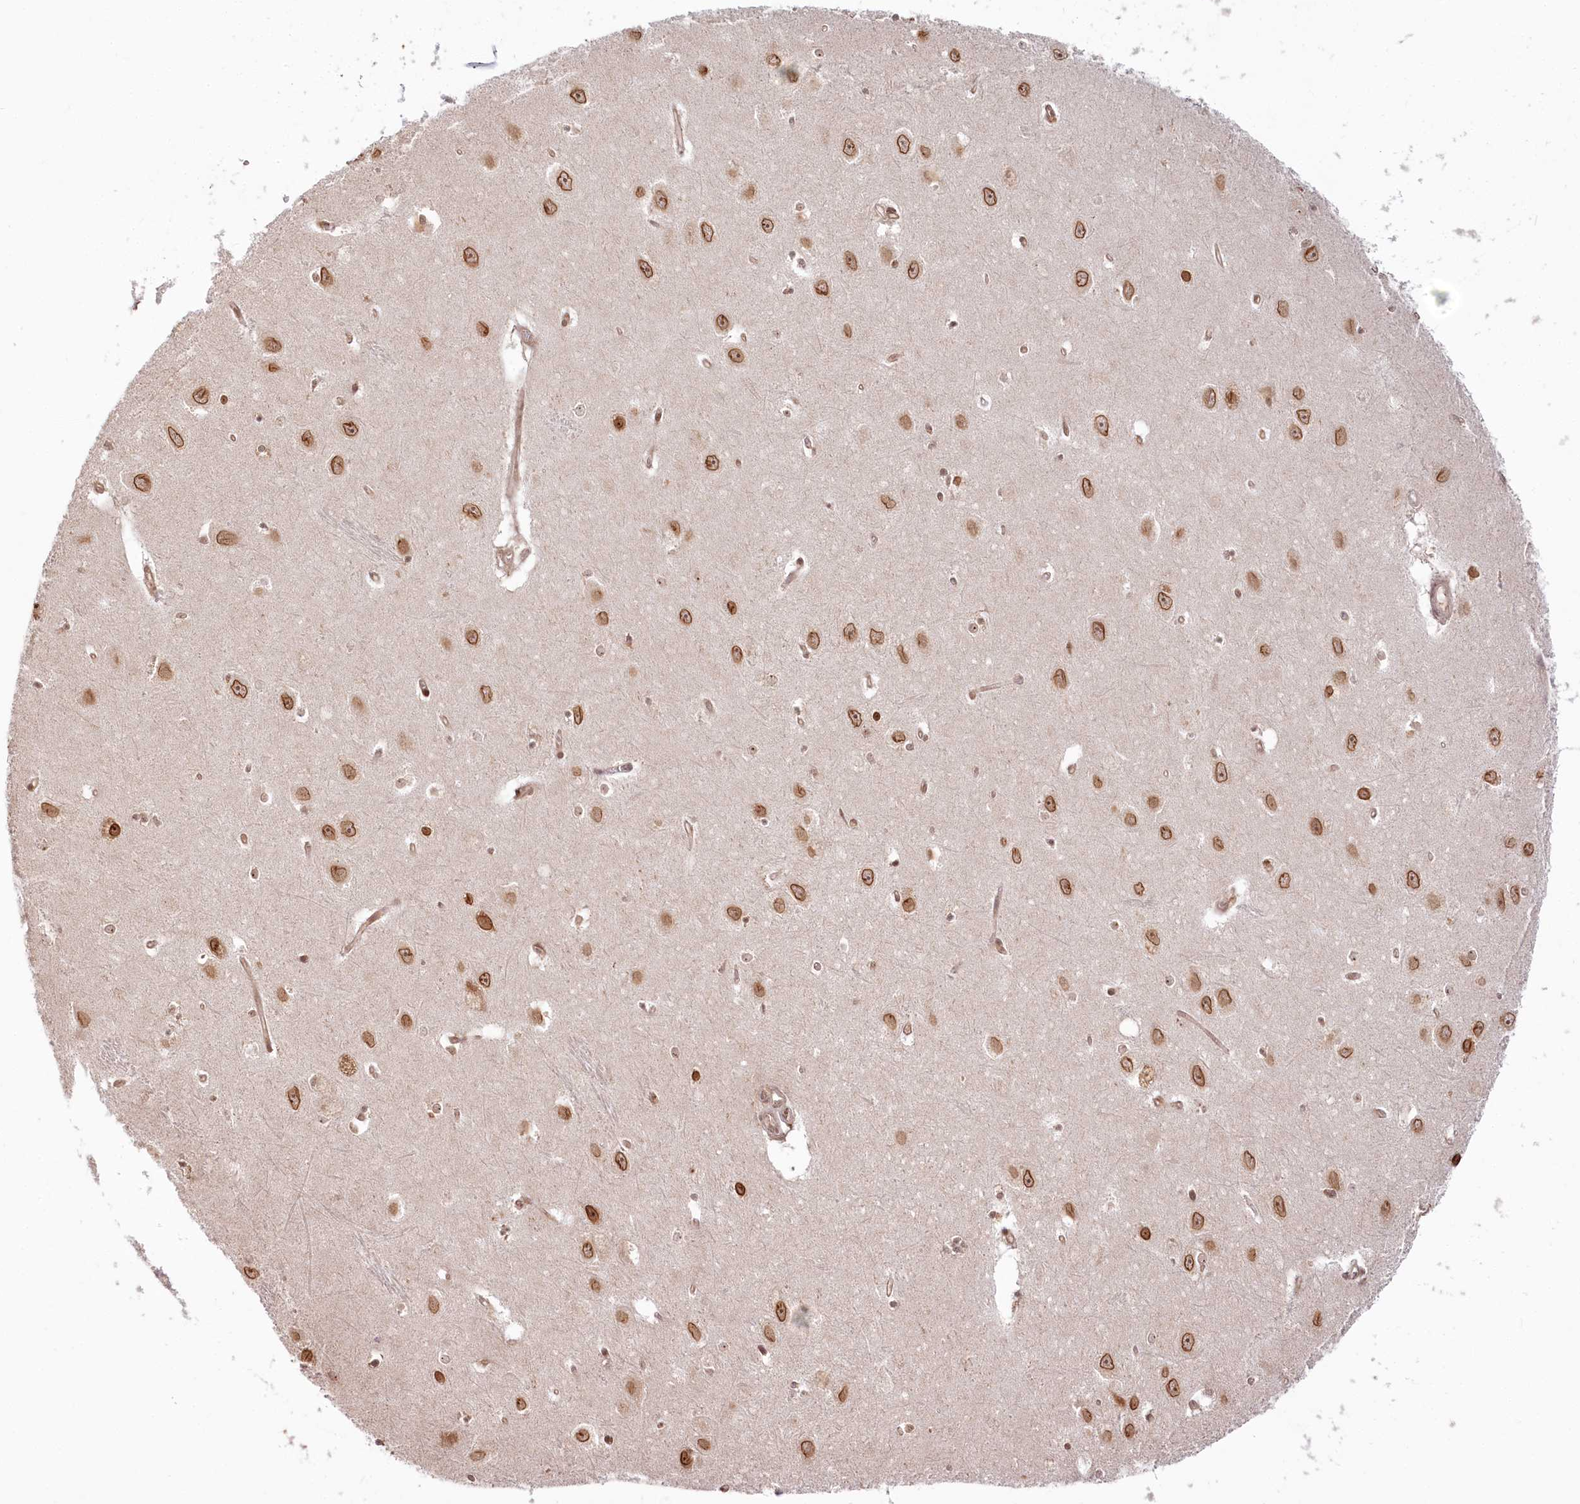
{"staining": {"intensity": "moderate", "quantity": "<25%", "location": "nuclear"}, "tissue": "hippocampus", "cell_type": "Glial cells", "image_type": "normal", "snomed": [{"axis": "morphology", "description": "Normal tissue, NOS"}, {"axis": "topography", "description": "Hippocampus"}], "caption": "About <25% of glial cells in benign hippocampus show moderate nuclear protein staining as visualized by brown immunohistochemical staining.", "gene": "CEP70", "patient": {"sex": "female", "age": 64}}